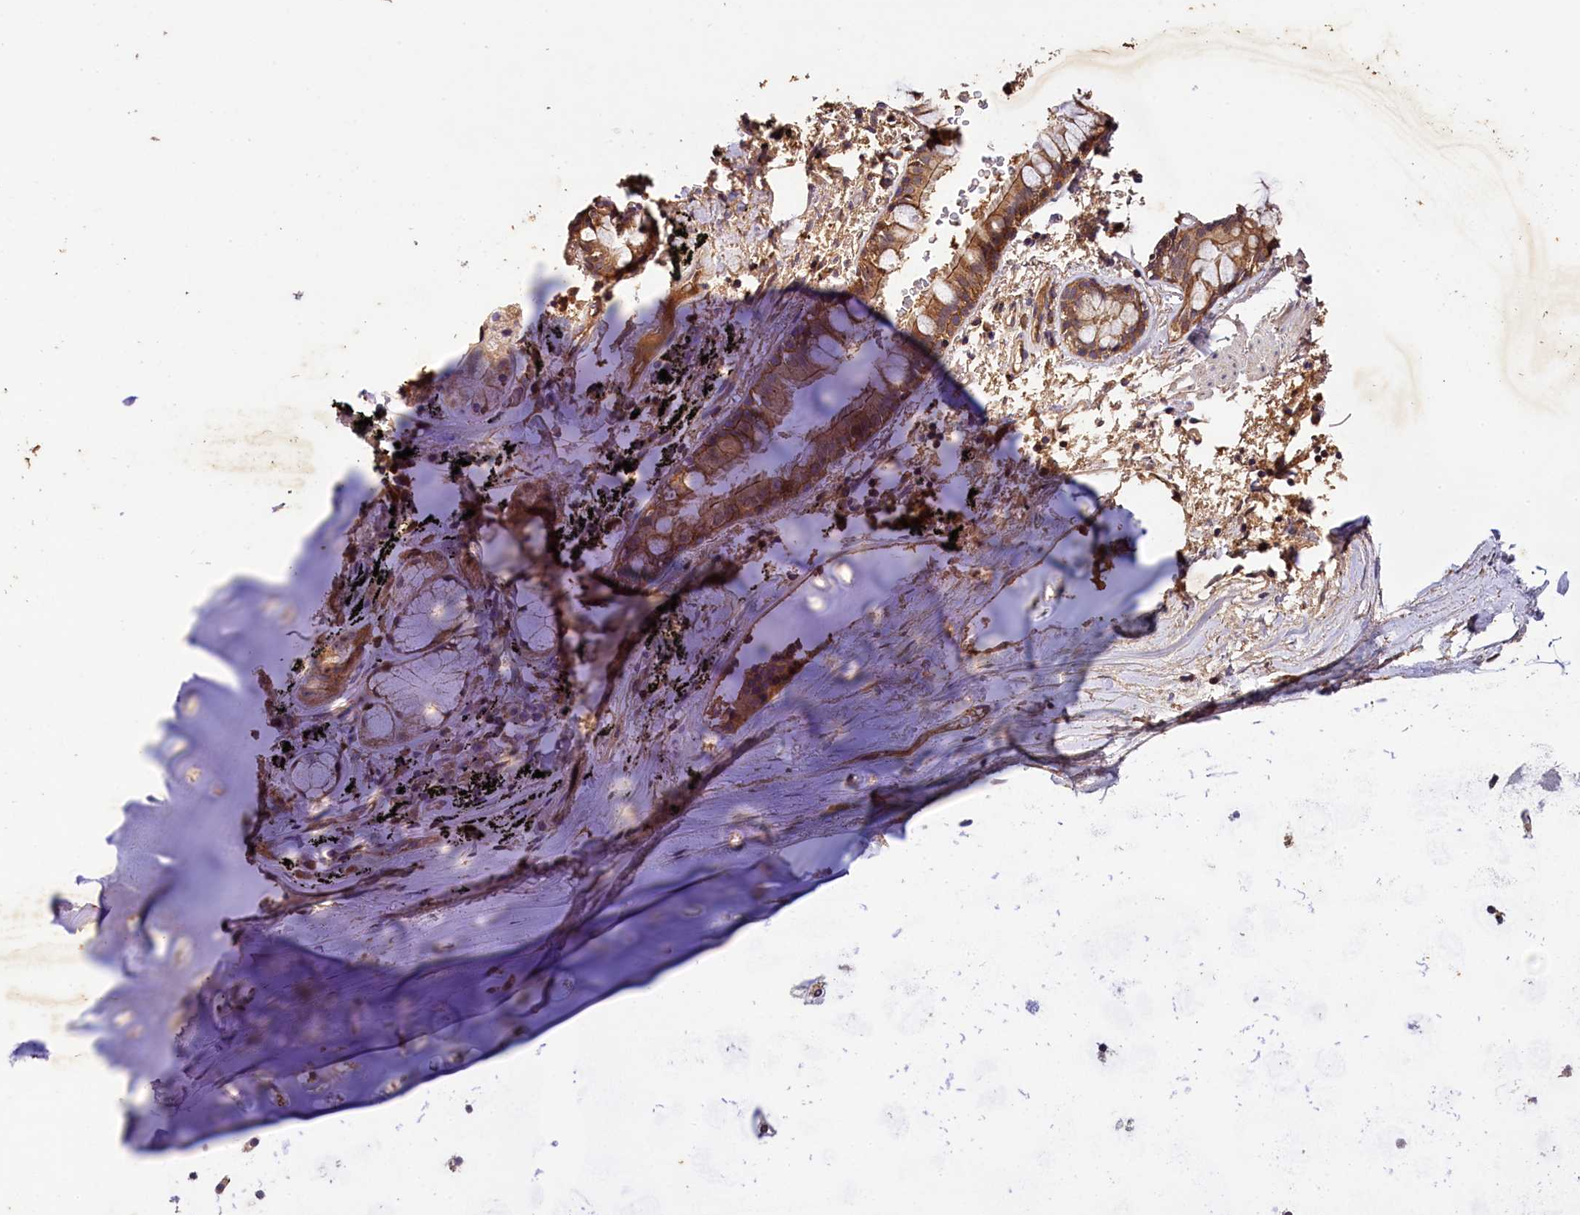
{"staining": {"intensity": "negative", "quantity": "none", "location": "none"}, "tissue": "adipose tissue", "cell_type": "Adipocytes", "image_type": "normal", "snomed": [{"axis": "morphology", "description": "Normal tissue, NOS"}, {"axis": "topography", "description": "Lymph node"}, {"axis": "topography", "description": "Bronchus"}], "caption": "DAB (3,3'-diaminobenzidine) immunohistochemical staining of benign adipose tissue demonstrates no significant positivity in adipocytes.", "gene": "PLXNB1", "patient": {"sex": "male", "age": 63}}